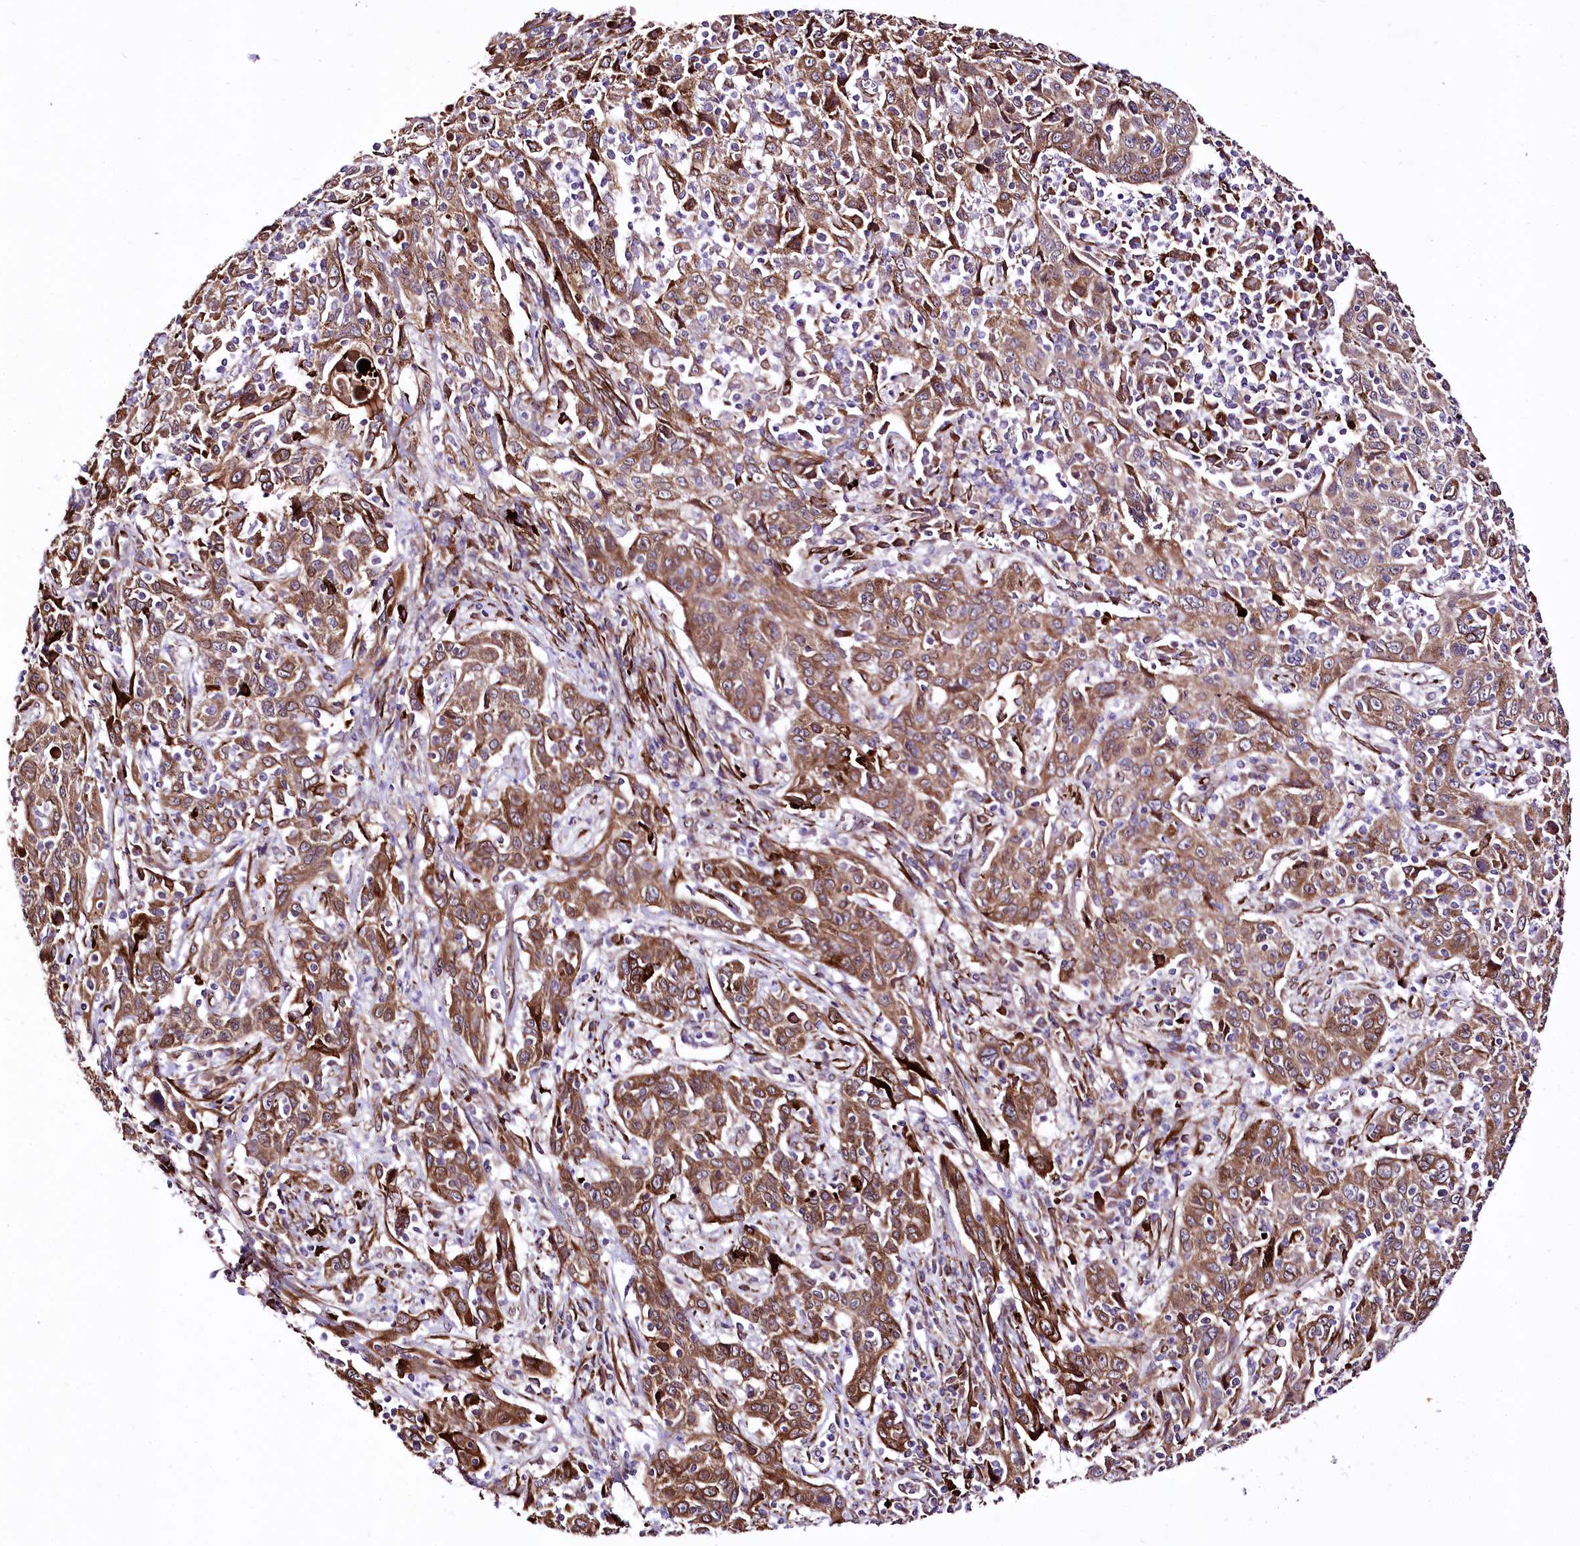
{"staining": {"intensity": "moderate", "quantity": ">75%", "location": "cytoplasmic/membranous"}, "tissue": "cervical cancer", "cell_type": "Tumor cells", "image_type": "cancer", "snomed": [{"axis": "morphology", "description": "Squamous cell carcinoma, NOS"}, {"axis": "topography", "description": "Cervix"}], "caption": "Protein expression analysis of human cervical cancer (squamous cell carcinoma) reveals moderate cytoplasmic/membranous positivity in approximately >75% of tumor cells. (DAB = brown stain, brightfield microscopy at high magnification).", "gene": "WWC1", "patient": {"sex": "female", "age": 46}}